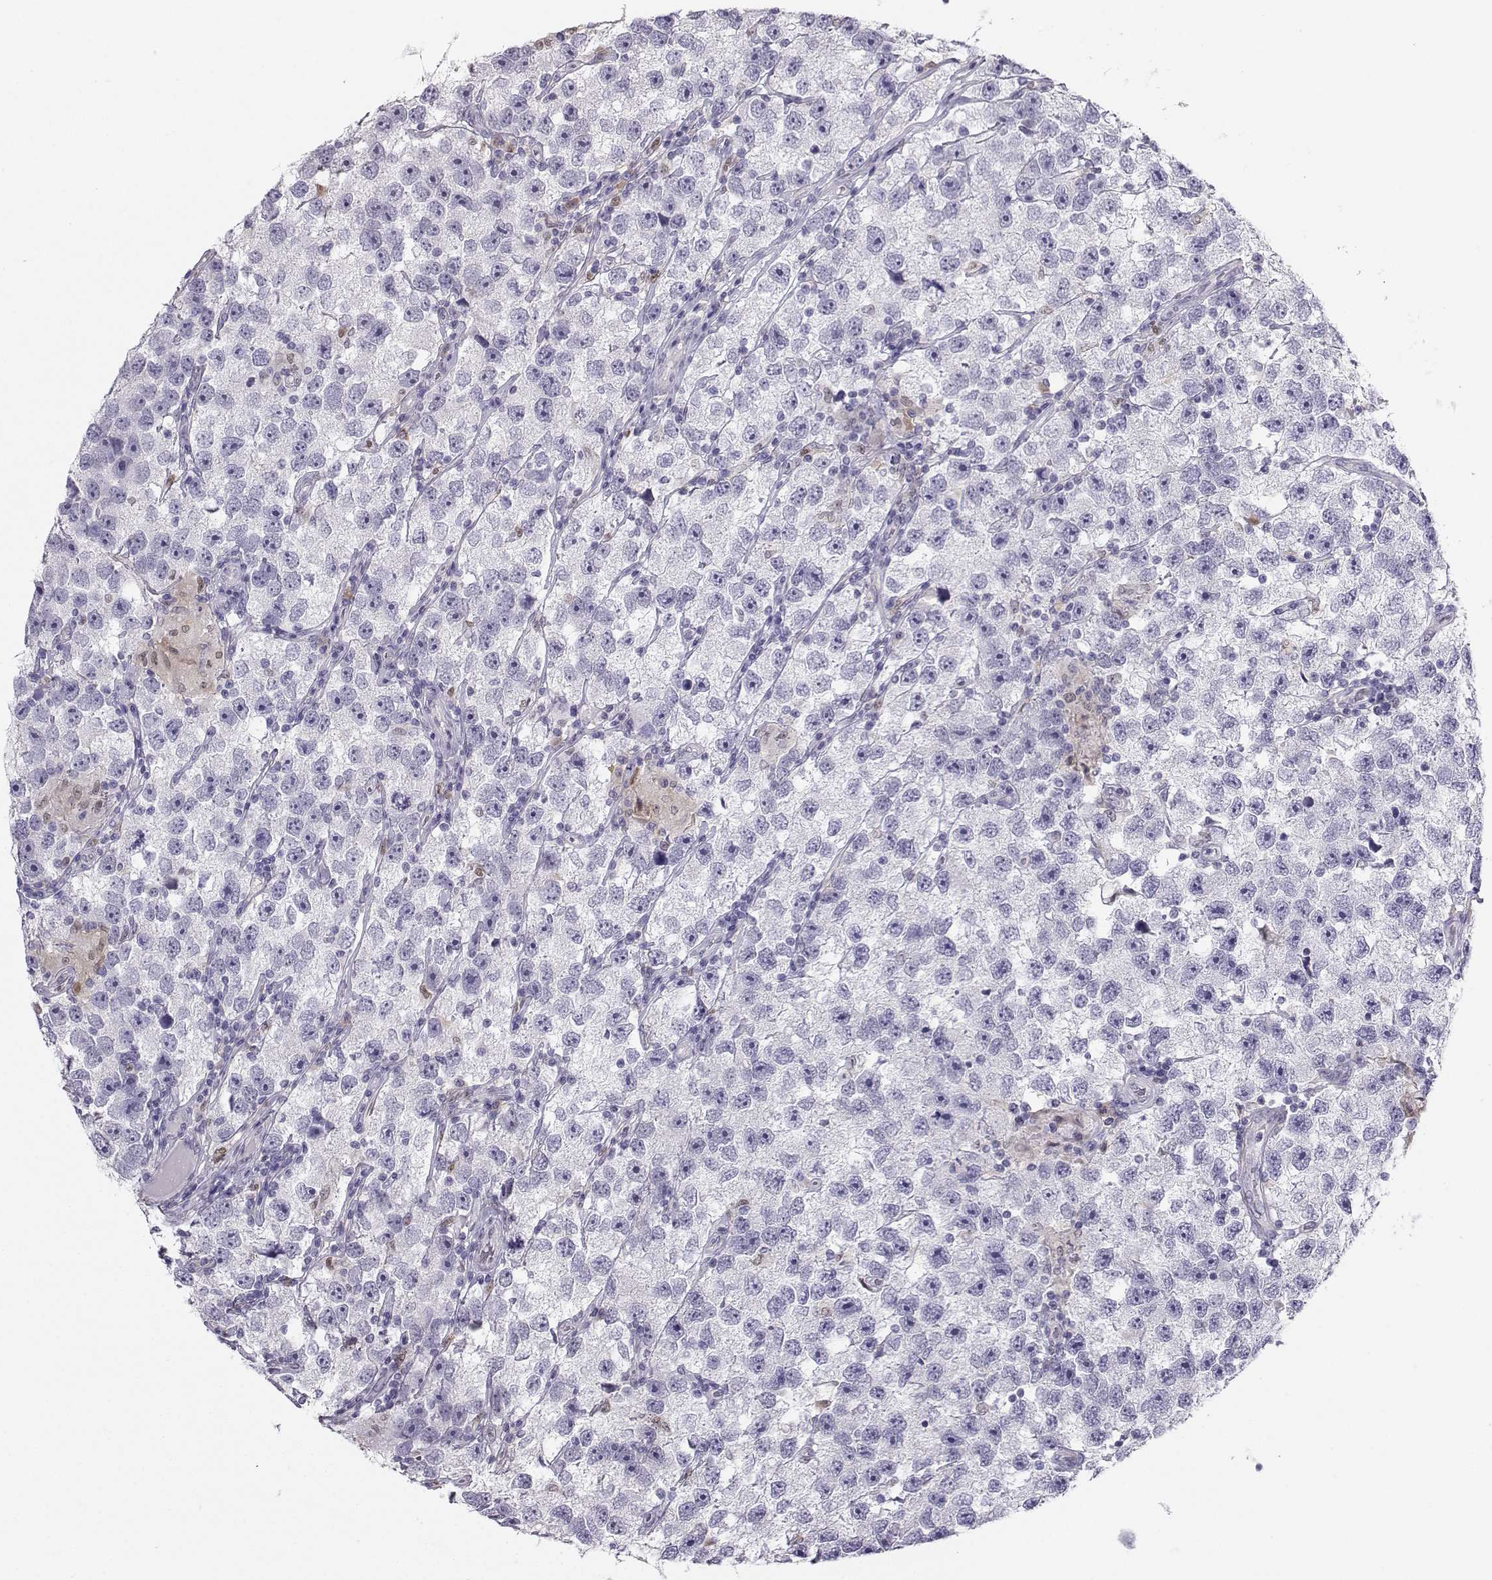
{"staining": {"intensity": "negative", "quantity": "none", "location": "none"}, "tissue": "testis cancer", "cell_type": "Tumor cells", "image_type": "cancer", "snomed": [{"axis": "morphology", "description": "Seminoma, NOS"}, {"axis": "topography", "description": "Testis"}], "caption": "A high-resolution histopathology image shows immunohistochemistry staining of testis cancer, which demonstrates no significant positivity in tumor cells. The staining was performed using DAB (3,3'-diaminobenzidine) to visualize the protein expression in brown, while the nuclei were stained in blue with hematoxylin (Magnification: 20x).", "gene": "DCLK3", "patient": {"sex": "male", "age": 26}}